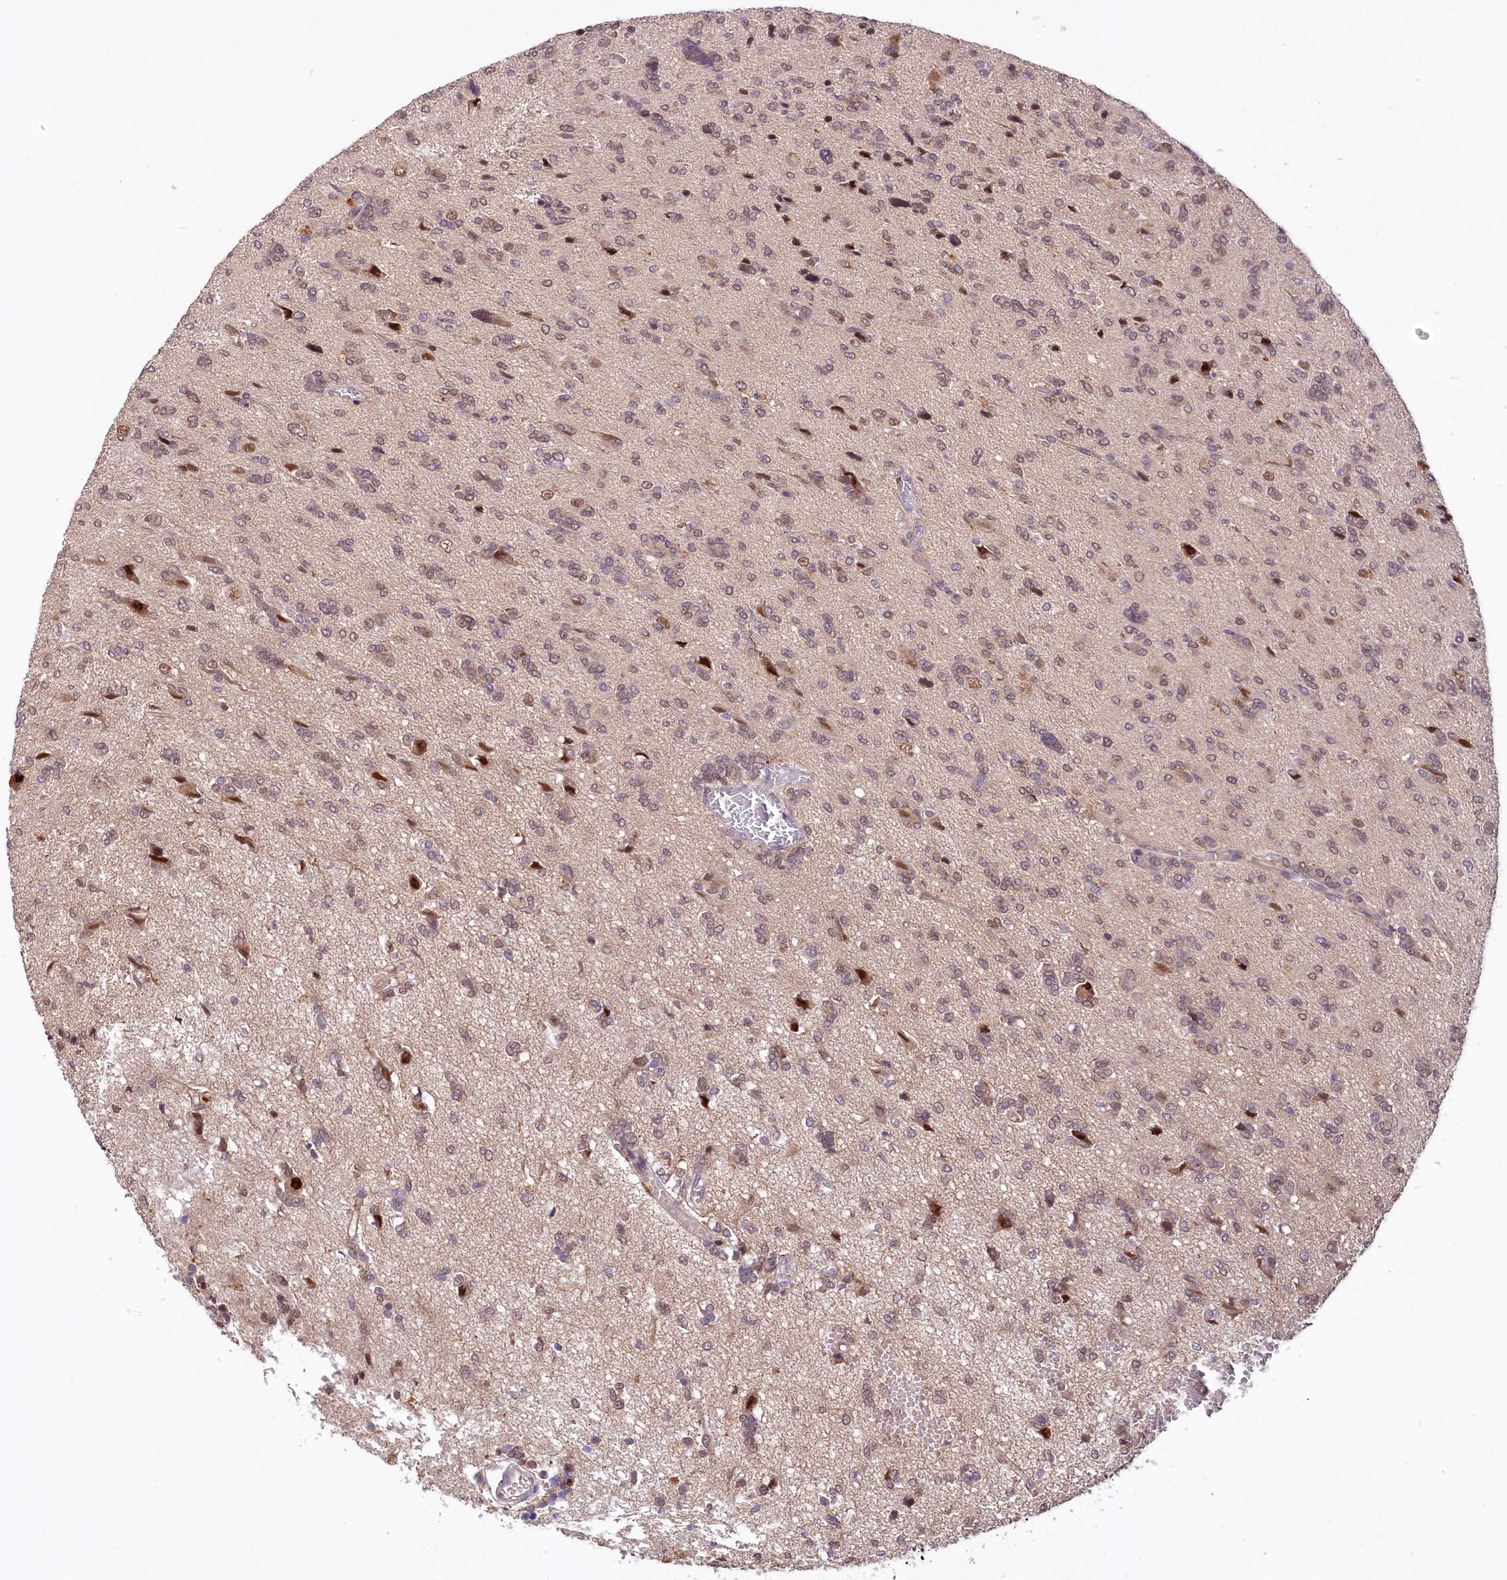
{"staining": {"intensity": "weak", "quantity": "25%-75%", "location": "nuclear"}, "tissue": "glioma", "cell_type": "Tumor cells", "image_type": "cancer", "snomed": [{"axis": "morphology", "description": "Glioma, malignant, High grade"}, {"axis": "topography", "description": "Brain"}], "caption": "High-grade glioma (malignant) stained for a protein demonstrates weak nuclear positivity in tumor cells. The protein of interest is stained brown, and the nuclei are stained in blue (DAB IHC with brightfield microscopy, high magnification).", "gene": "UBE3A", "patient": {"sex": "female", "age": 59}}